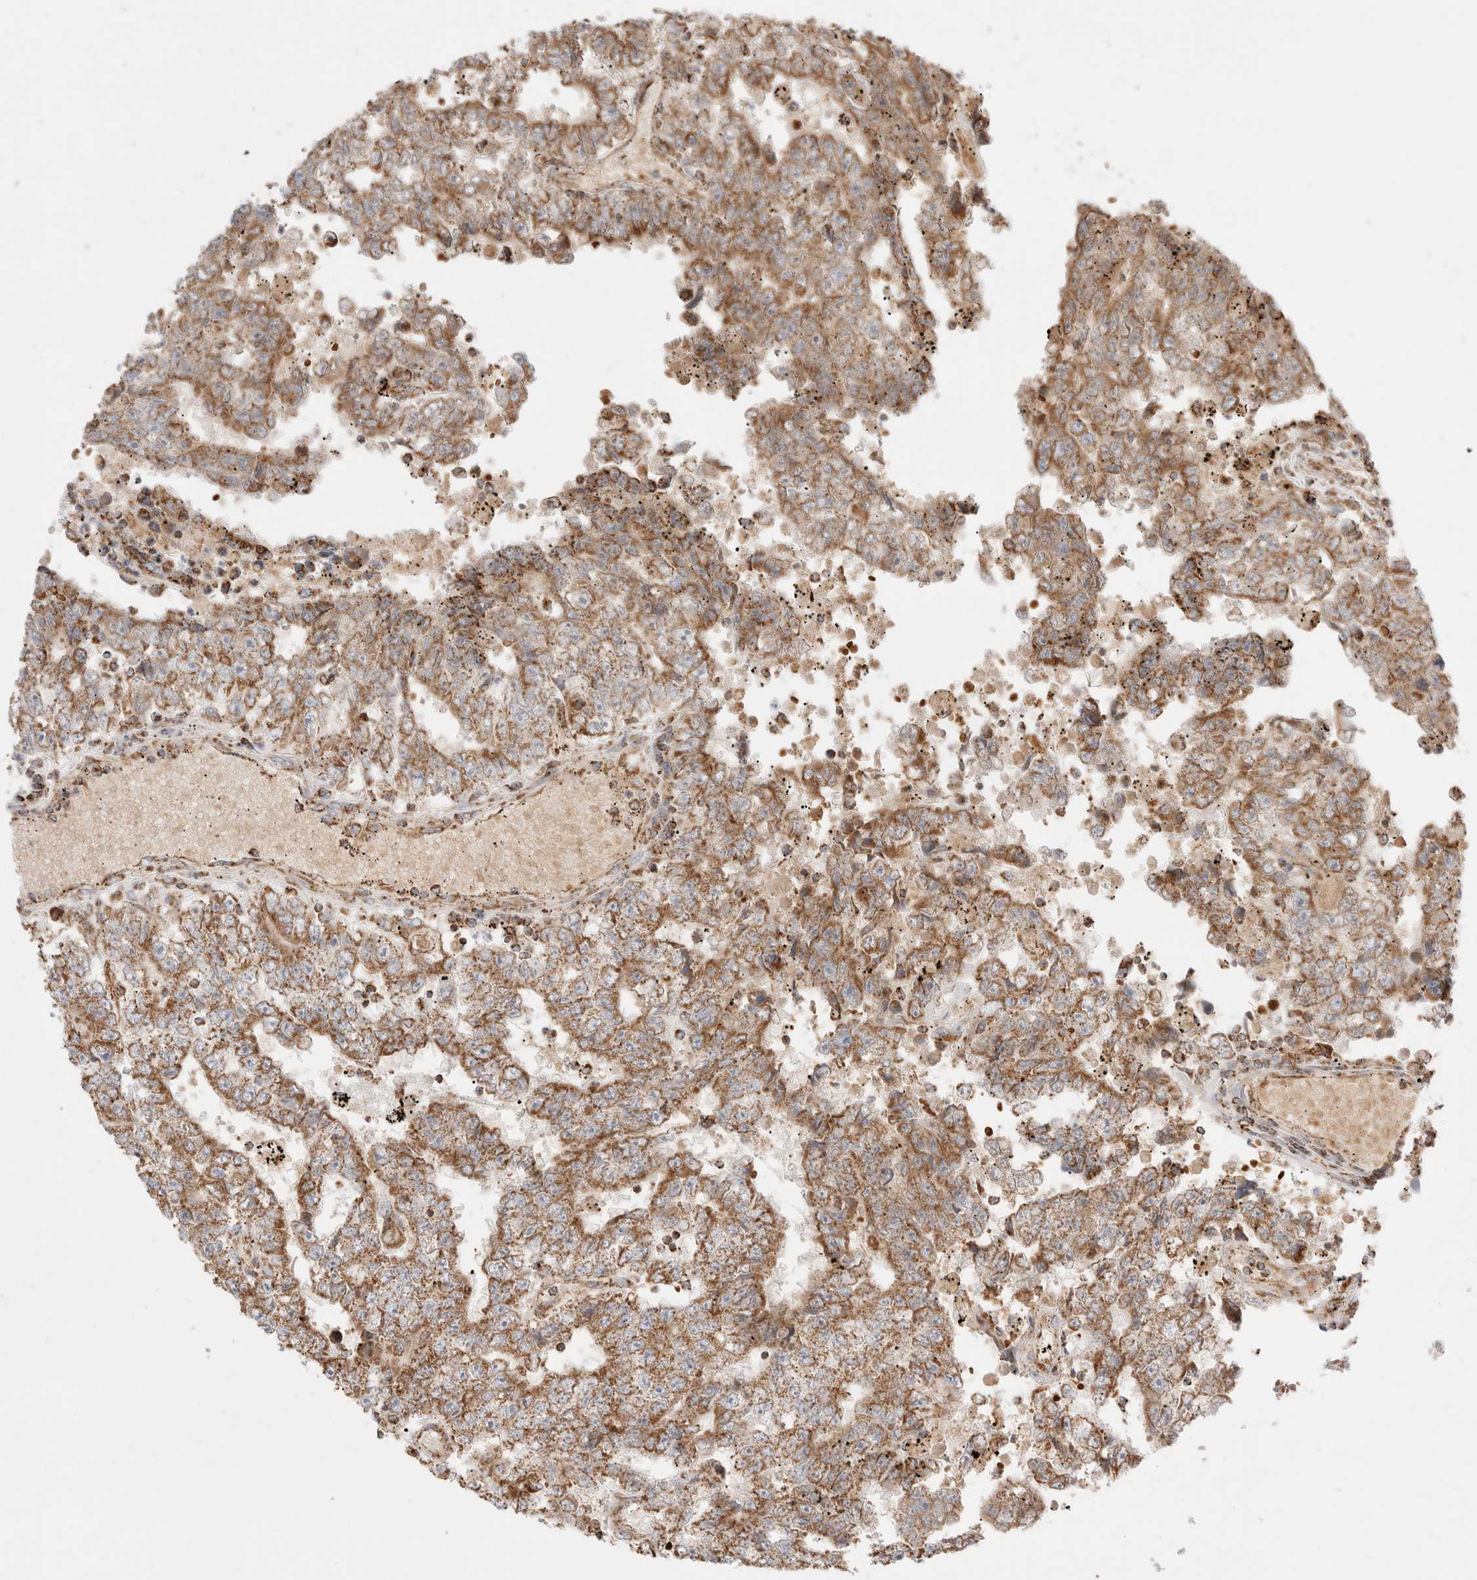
{"staining": {"intensity": "moderate", "quantity": ">75%", "location": "cytoplasmic/membranous"}, "tissue": "testis cancer", "cell_type": "Tumor cells", "image_type": "cancer", "snomed": [{"axis": "morphology", "description": "Carcinoma, Embryonal, NOS"}, {"axis": "topography", "description": "Testis"}], "caption": "There is medium levels of moderate cytoplasmic/membranous staining in tumor cells of testis cancer, as demonstrated by immunohistochemical staining (brown color).", "gene": "TMPPE", "patient": {"sex": "male", "age": 25}}